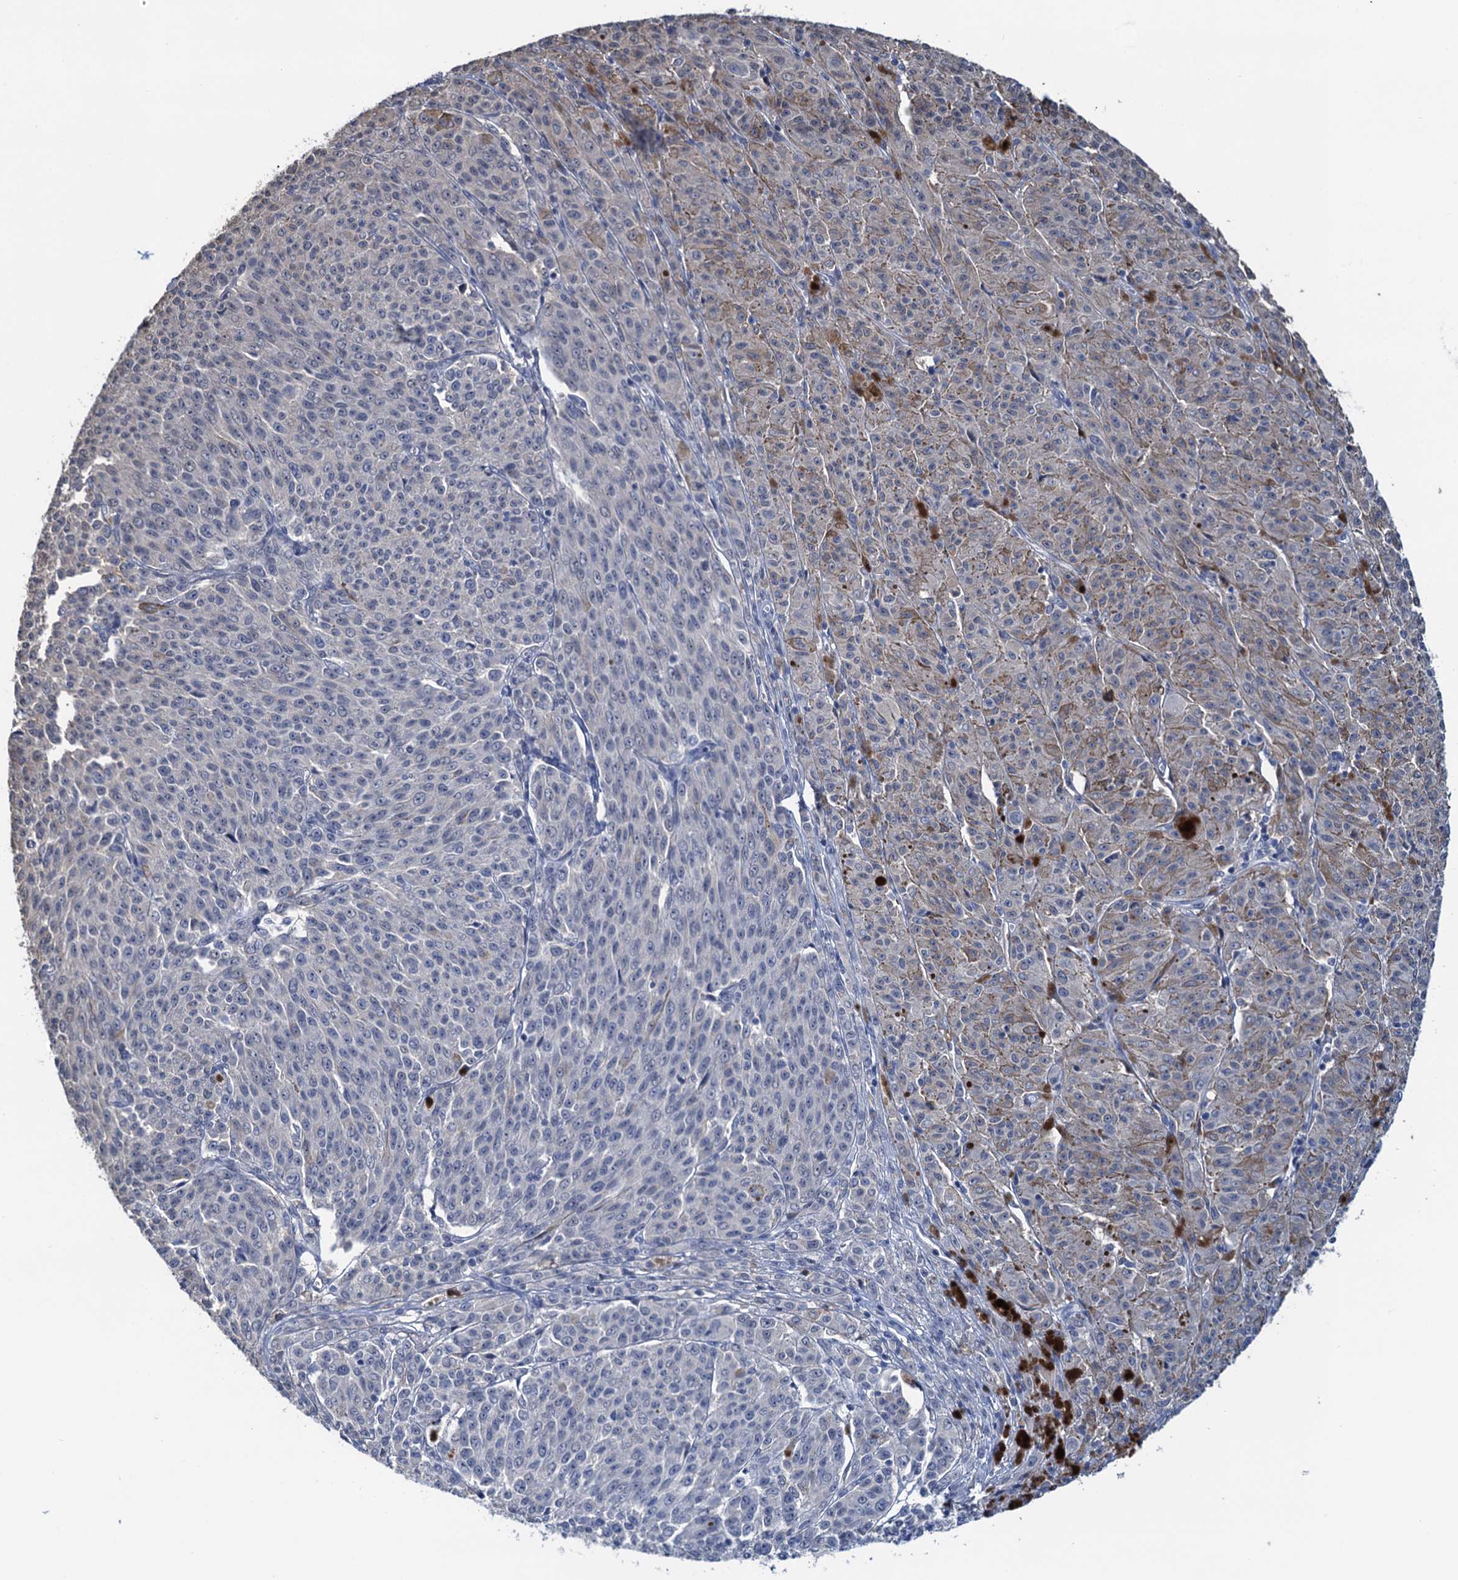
{"staining": {"intensity": "negative", "quantity": "none", "location": "none"}, "tissue": "melanoma", "cell_type": "Tumor cells", "image_type": "cancer", "snomed": [{"axis": "morphology", "description": "Malignant melanoma, NOS"}, {"axis": "topography", "description": "Skin"}], "caption": "Melanoma stained for a protein using immunohistochemistry (IHC) reveals no positivity tumor cells.", "gene": "RTKN2", "patient": {"sex": "female", "age": 52}}